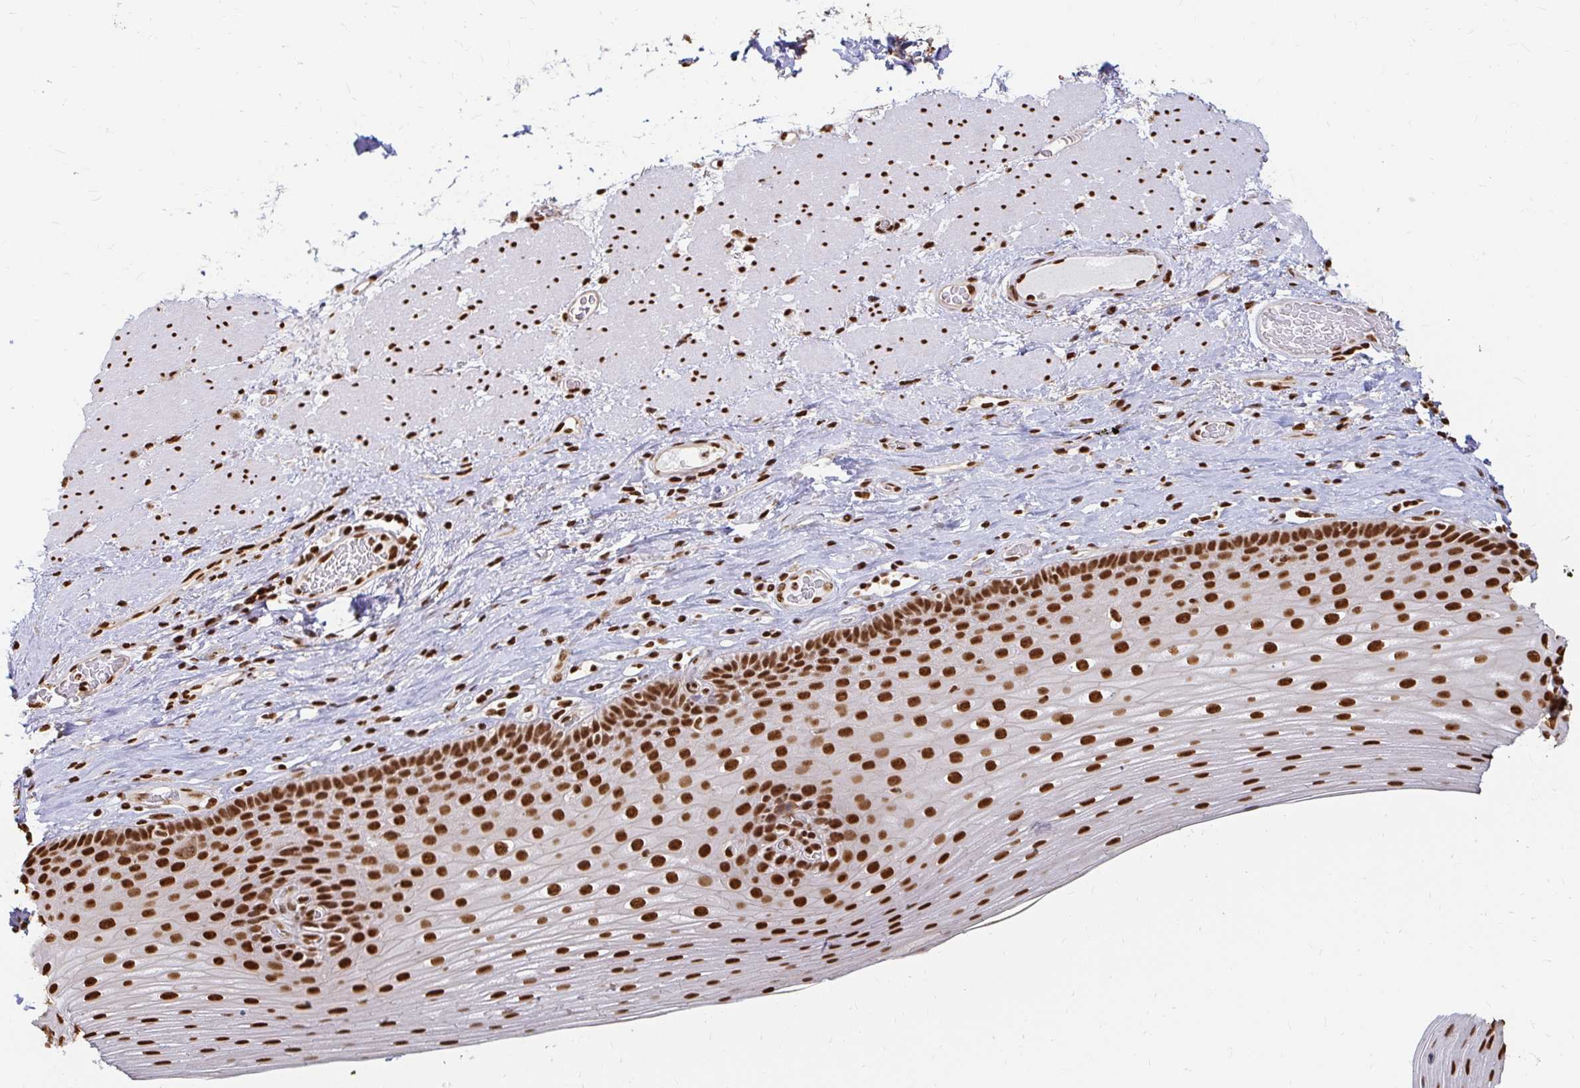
{"staining": {"intensity": "strong", "quantity": ">75%", "location": "nuclear"}, "tissue": "esophagus", "cell_type": "Squamous epithelial cells", "image_type": "normal", "snomed": [{"axis": "morphology", "description": "Normal tissue, NOS"}, {"axis": "topography", "description": "Esophagus"}], "caption": "This is an image of immunohistochemistry (IHC) staining of normal esophagus, which shows strong staining in the nuclear of squamous epithelial cells.", "gene": "HNRNPU", "patient": {"sex": "male", "age": 62}}